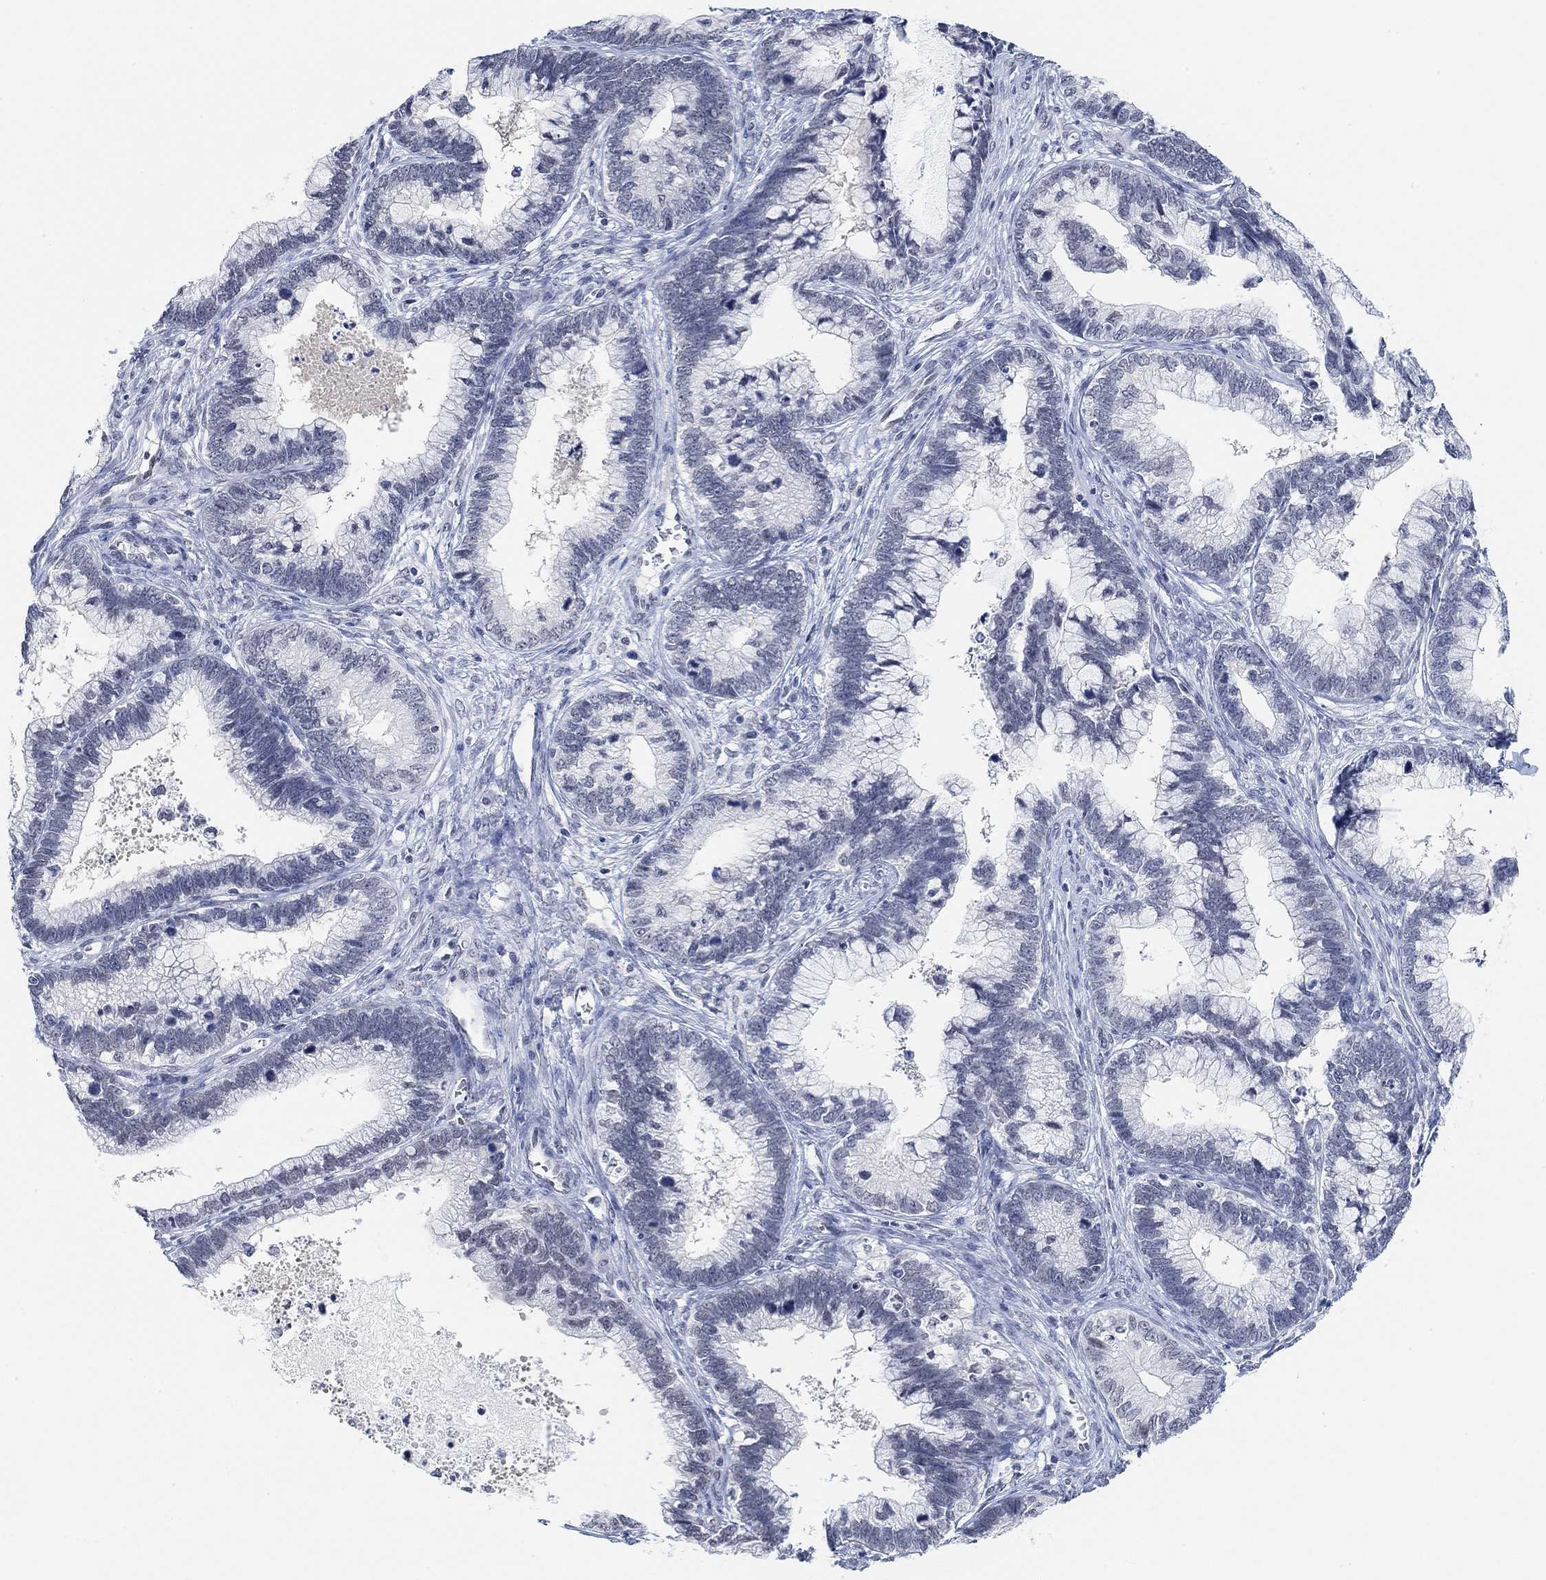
{"staining": {"intensity": "negative", "quantity": "none", "location": "none"}, "tissue": "cervical cancer", "cell_type": "Tumor cells", "image_type": "cancer", "snomed": [{"axis": "morphology", "description": "Adenocarcinoma, NOS"}, {"axis": "topography", "description": "Cervix"}], "caption": "Immunohistochemistry (IHC) of human adenocarcinoma (cervical) shows no expression in tumor cells.", "gene": "PURG", "patient": {"sex": "female", "age": 44}}